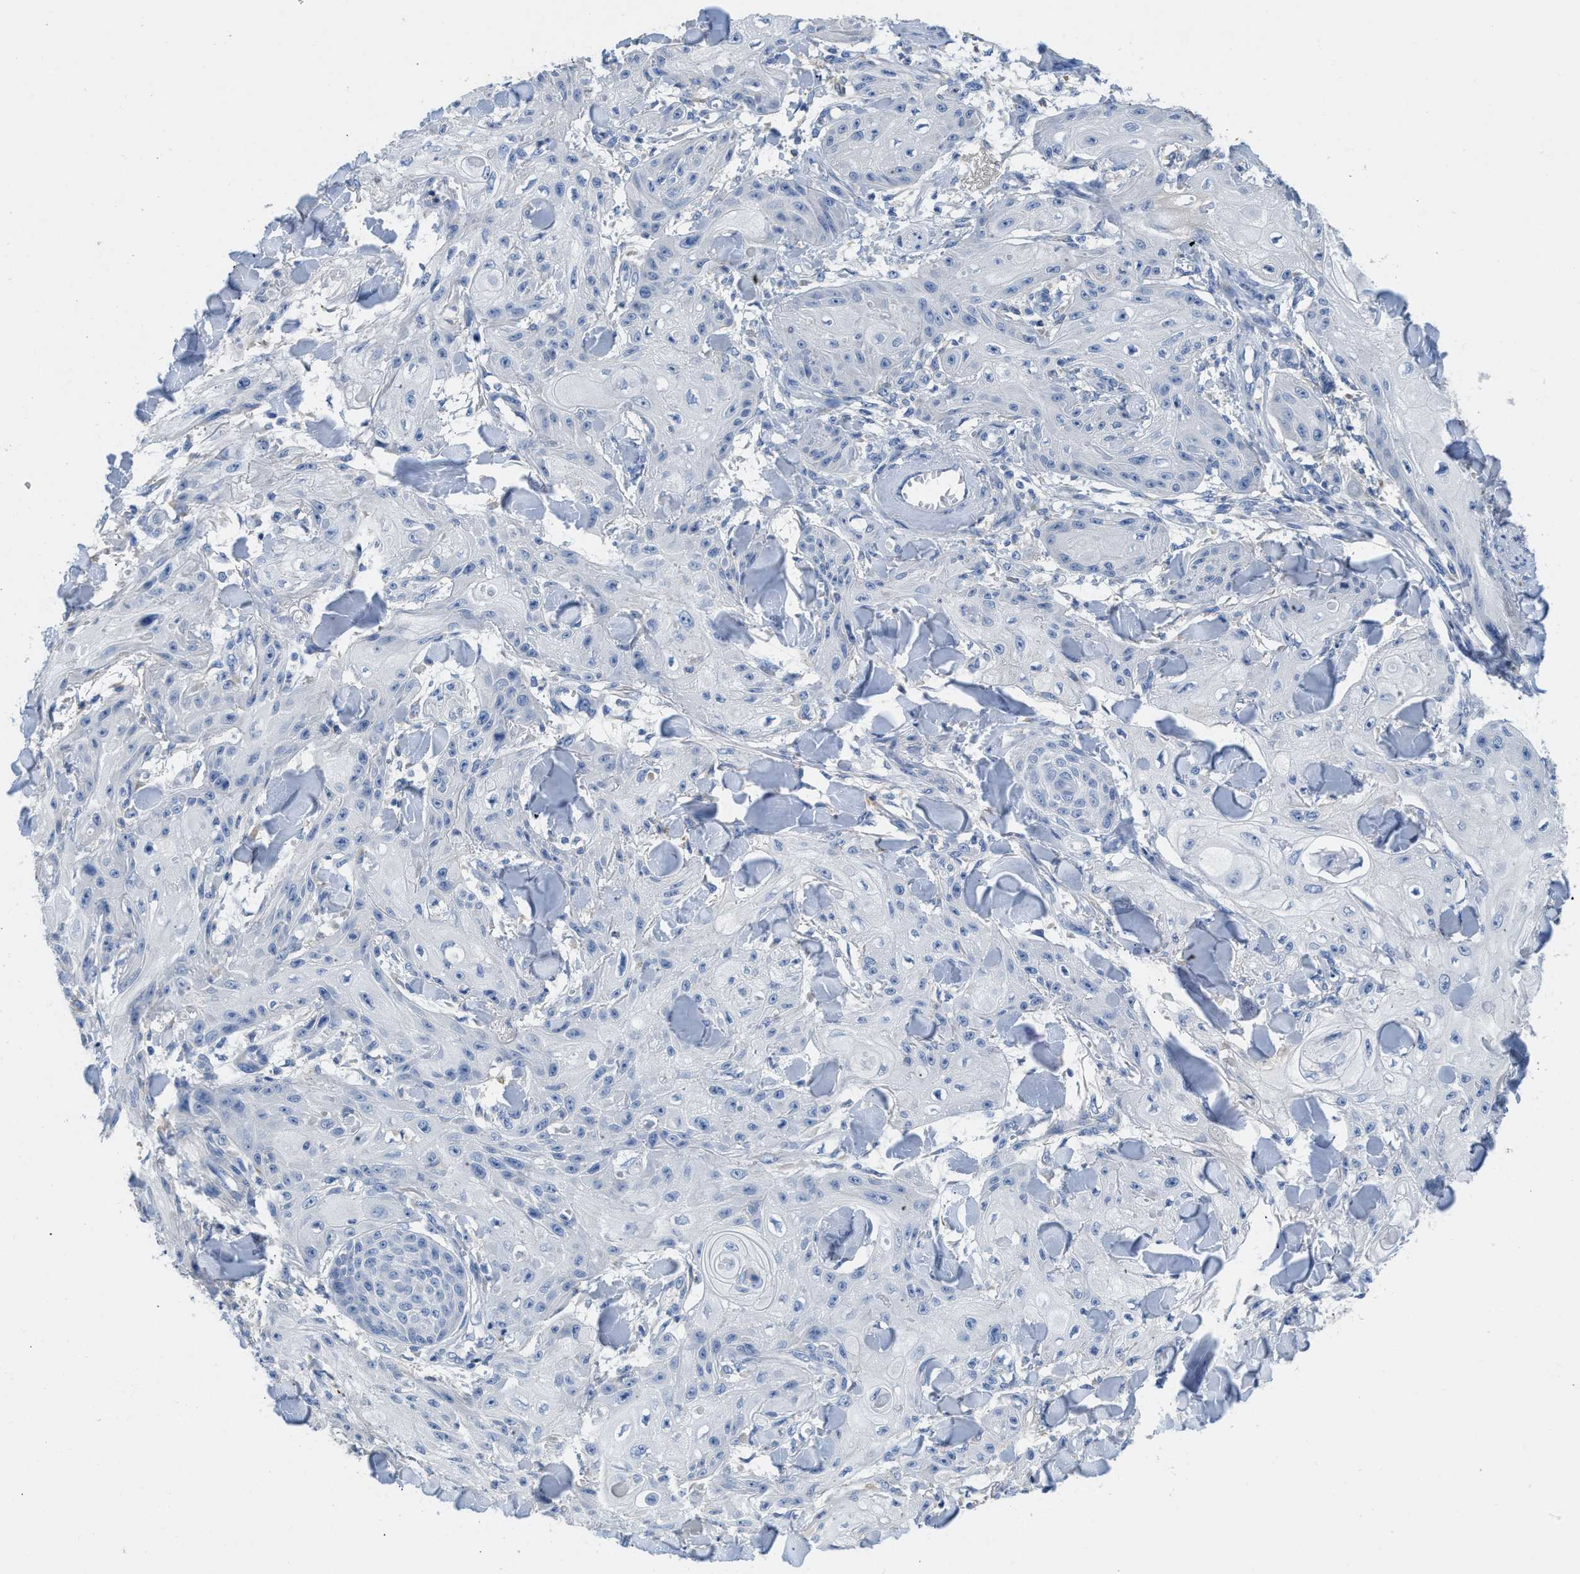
{"staining": {"intensity": "negative", "quantity": "none", "location": "none"}, "tissue": "skin cancer", "cell_type": "Tumor cells", "image_type": "cancer", "snomed": [{"axis": "morphology", "description": "Squamous cell carcinoma, NOS"}, {"axis": "topography", "description": "Skin"}], "caption": "Photomicrograph shows no protein staining in tumor cells of squamous cell carcinoma (skin) tissue.", "gene": "C1S", "patient": {"sex": "male", "age": 74}}